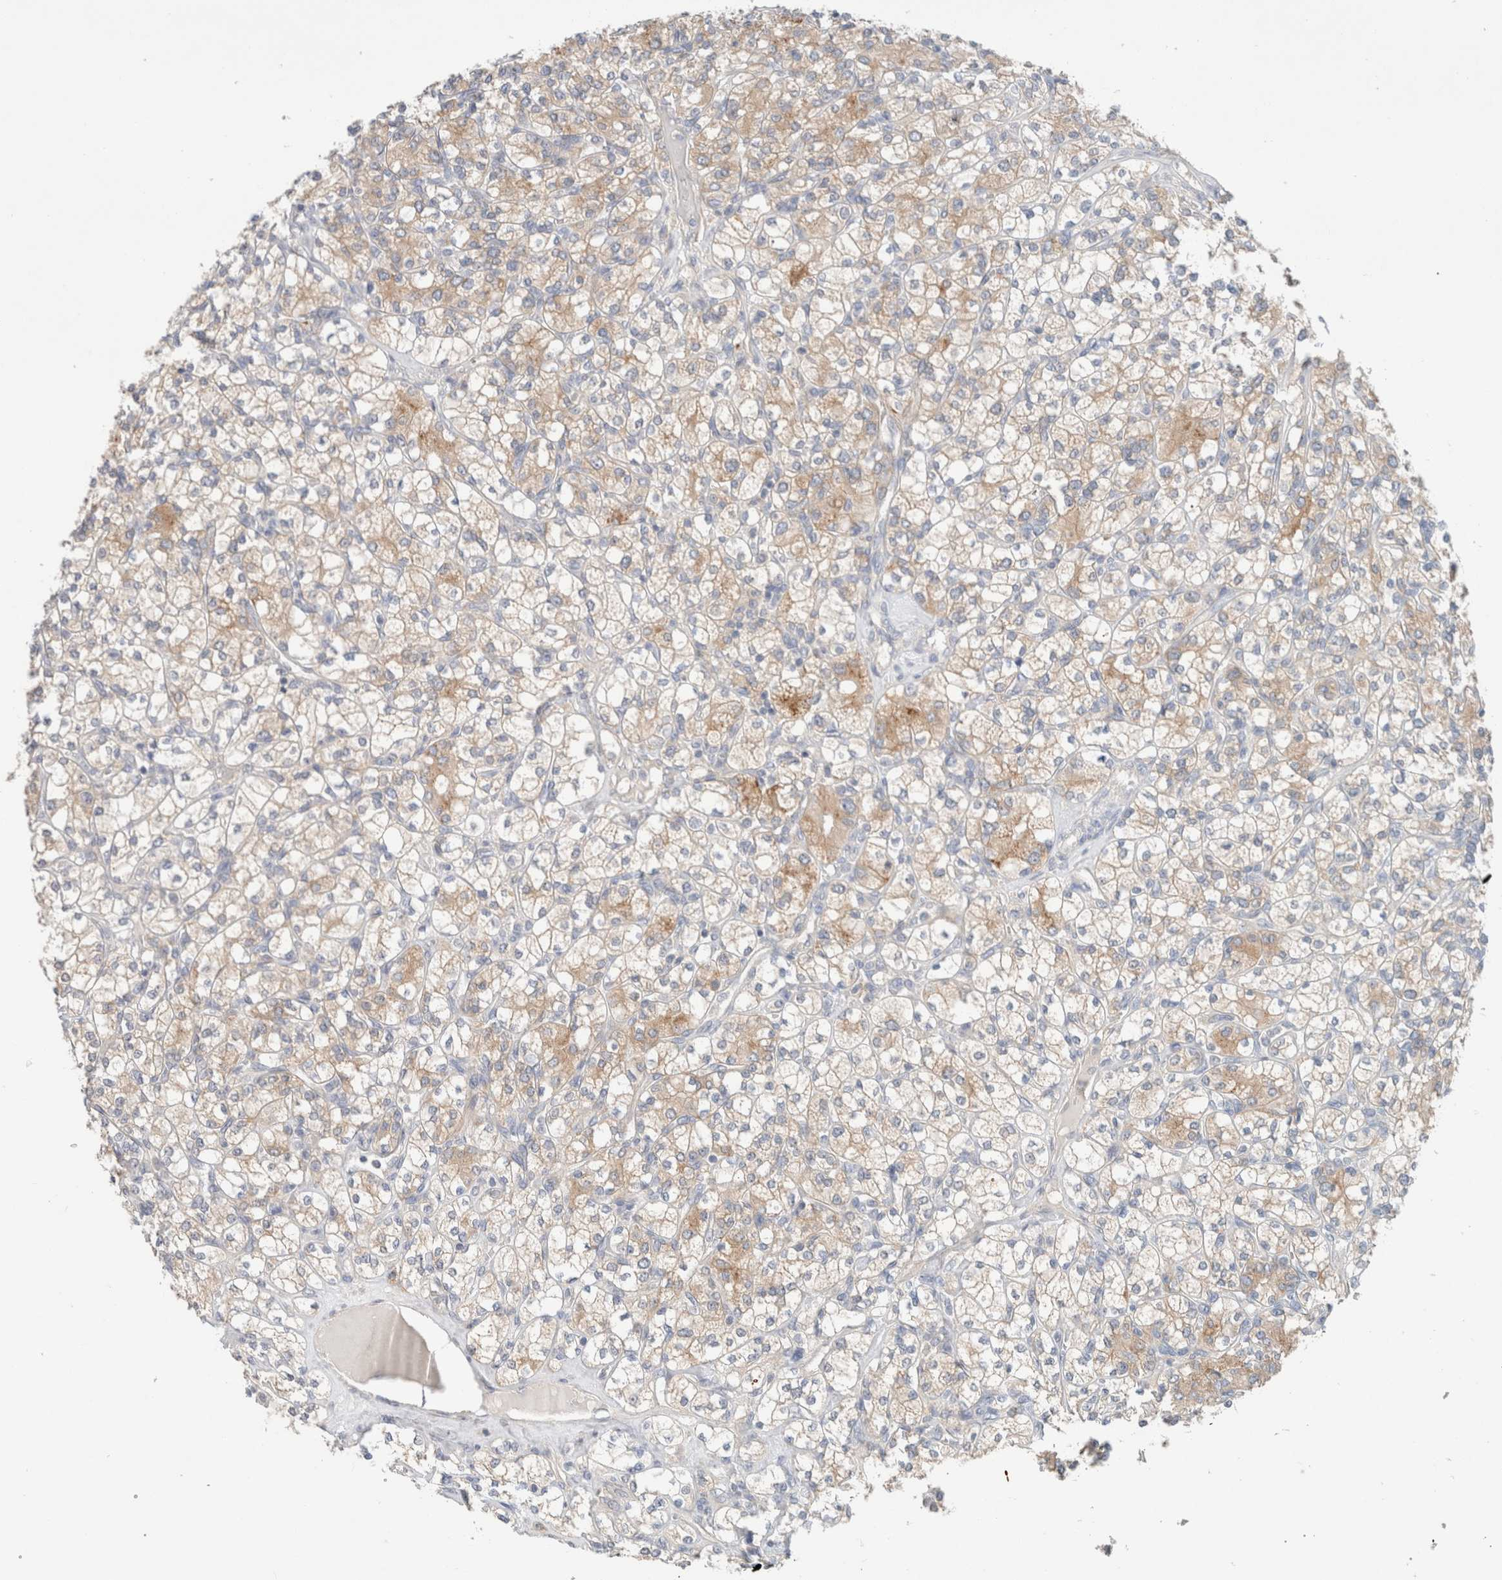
{"staining": {"intensity": "weak", "quantity": ">75%", "location": "cytoplasmic/membranous"}, "tissue": "renal cancer", "cell_type": "Tumor cells", "image_type": "cancer", "snomed": [{"axis": "morphology", "description": "Adenocarcinoma, NOS"}, {"axis": "topography", "description": "Kidney"}], "caption": "Immunohistochemistry (IHC) photomicrograph of neoplastic tissue: adenocarcinoma (renal) stained using immunohistochemistry (IHC) exhibits low levels of weak protein expression localized specifically in the cytoplasmic/membranous of tumor cells, appearing as a cytoplasmic/membranous brown color.", "gene": "SDR16C5", "patient": {"sex": "male", "age": 77}}